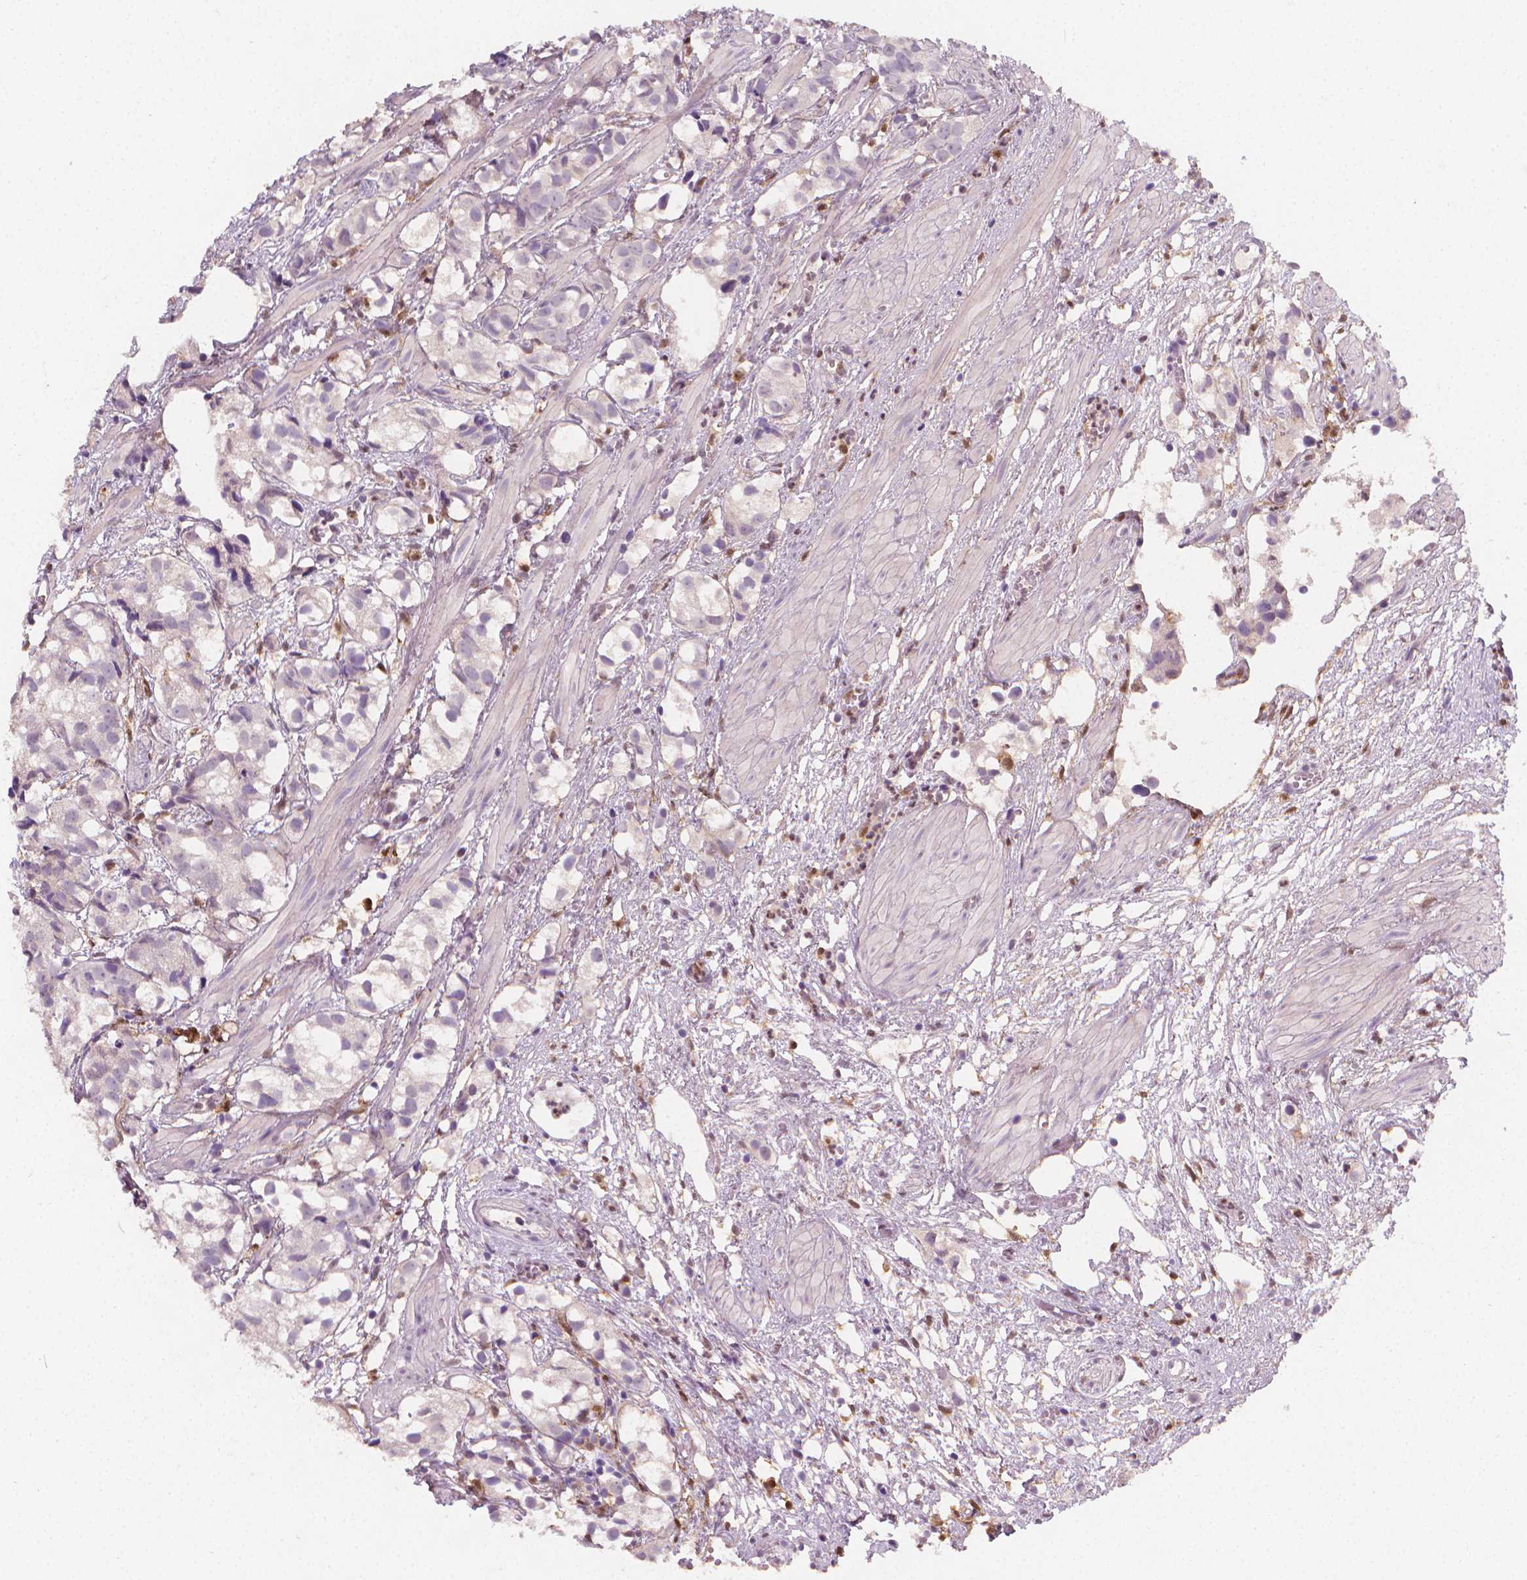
{"staining": {"intensity": "negative", "quantity": "none", "location": "none"}, "tissue": "prostate cancer", "cell_type": "Tumor cells", "image_type": "cancer", "snomed": [{"axis": "morphology", "description": "Adenocarcinoma, High grade"}, {"axis": "topography", "description": "Prostate"}], "caption": "Immunohistochemistry photomicrograph of human prostate cancer stained for a protein (brown), which reveals no expression in tumor cells.", "gene": "TNFAIP2", "patient": {"sex": "male", "age": 68}}